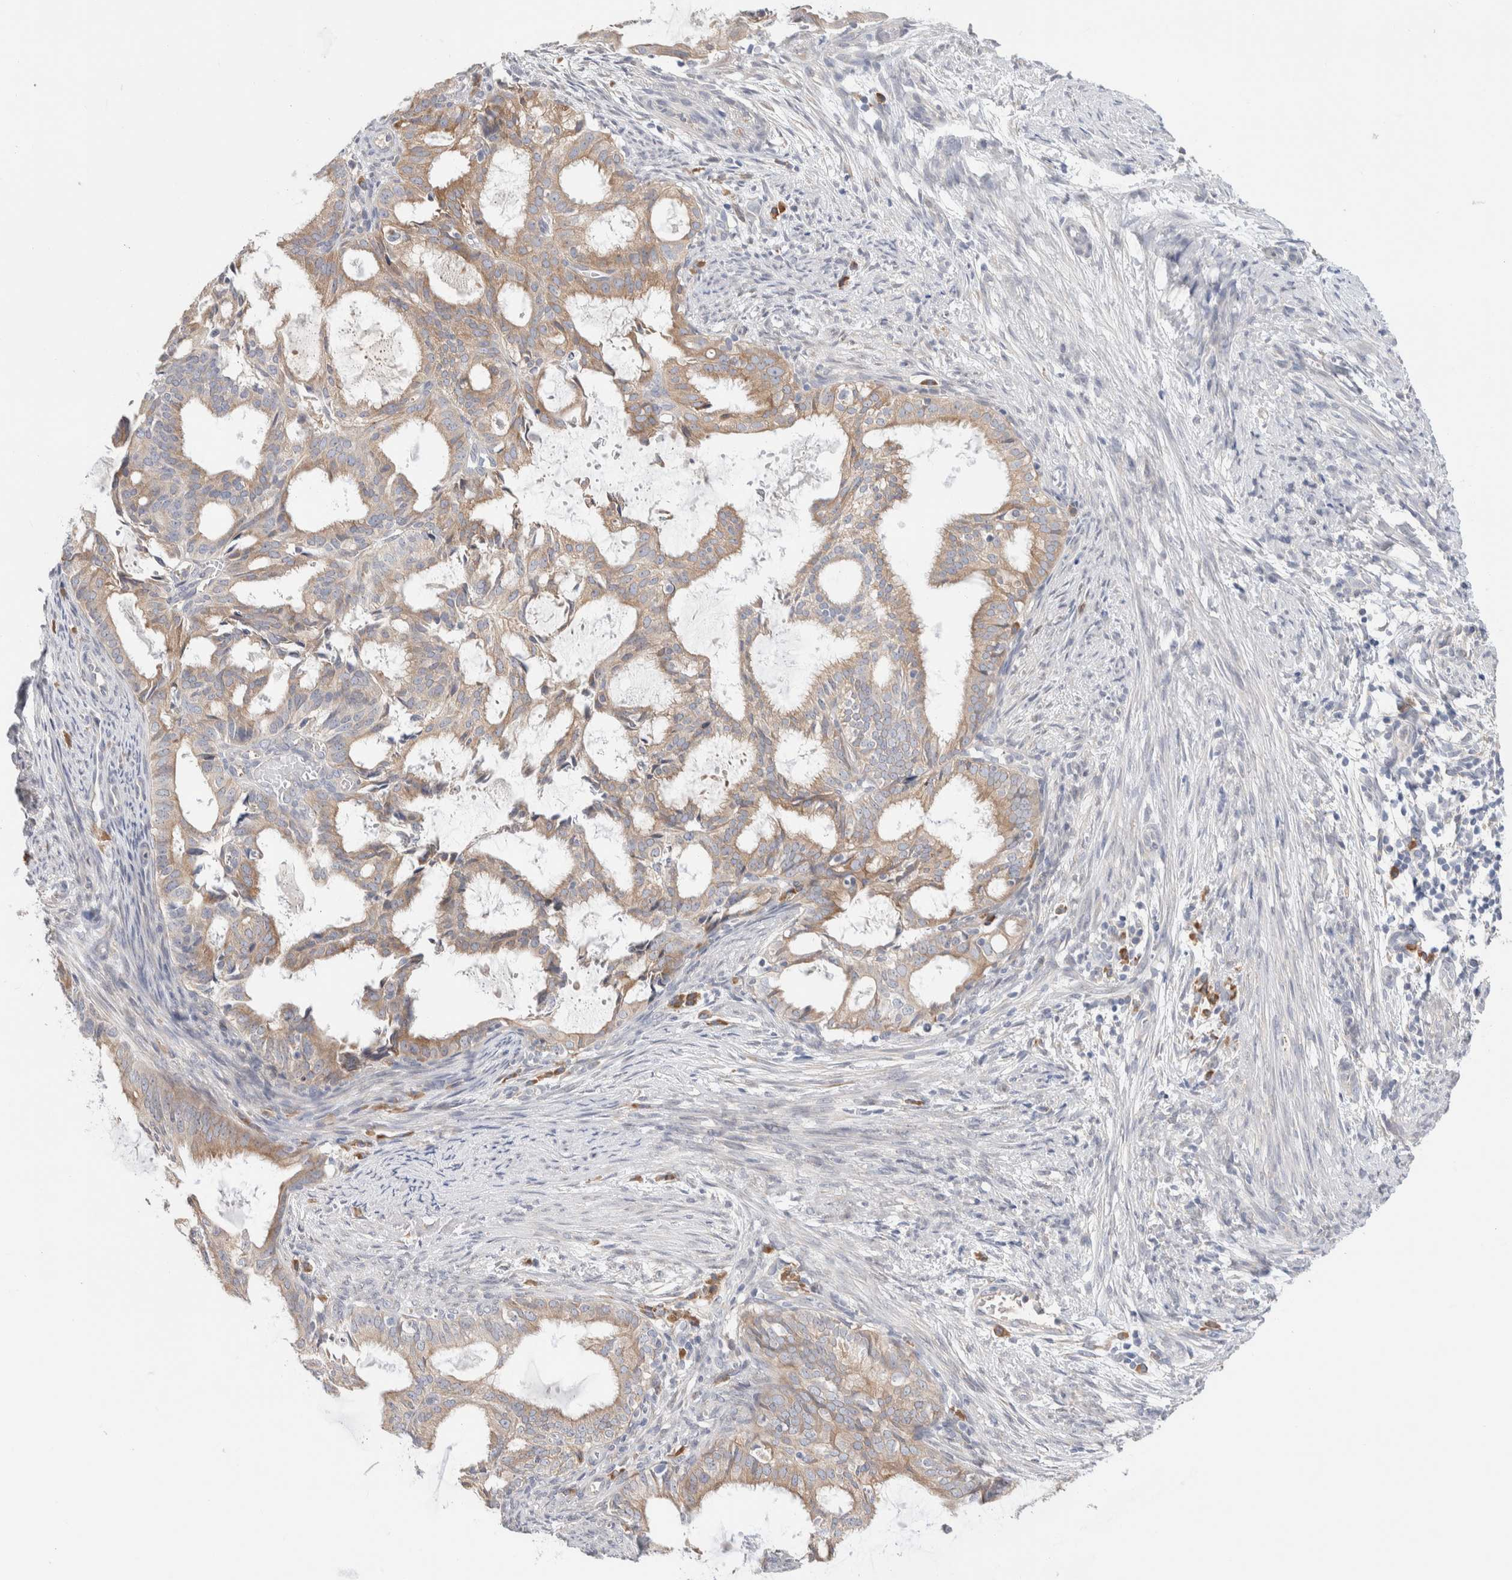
{"staining": {"intensity": "weak", "quantity": ">75%", "location": "cytoplasmic/membranous"}, "tissue": "endometrial cancer", "cell_type": "Tumor cells", "image_type": "cancer", "snomed": [{"axis": "morphology", "description": "Adenocarcinoma, NOS"}, {"axis": "topography", "description": "Endometrium"}], "caption": "Weak cytoplasmic/membranous expression for a protein is appreciated in approximately >75% of tumor cells of endometrial cancer (adenocarcinoma) using IHC.", "gene": "RUSF1", "patient": {"sex": "female", "age": 58}}